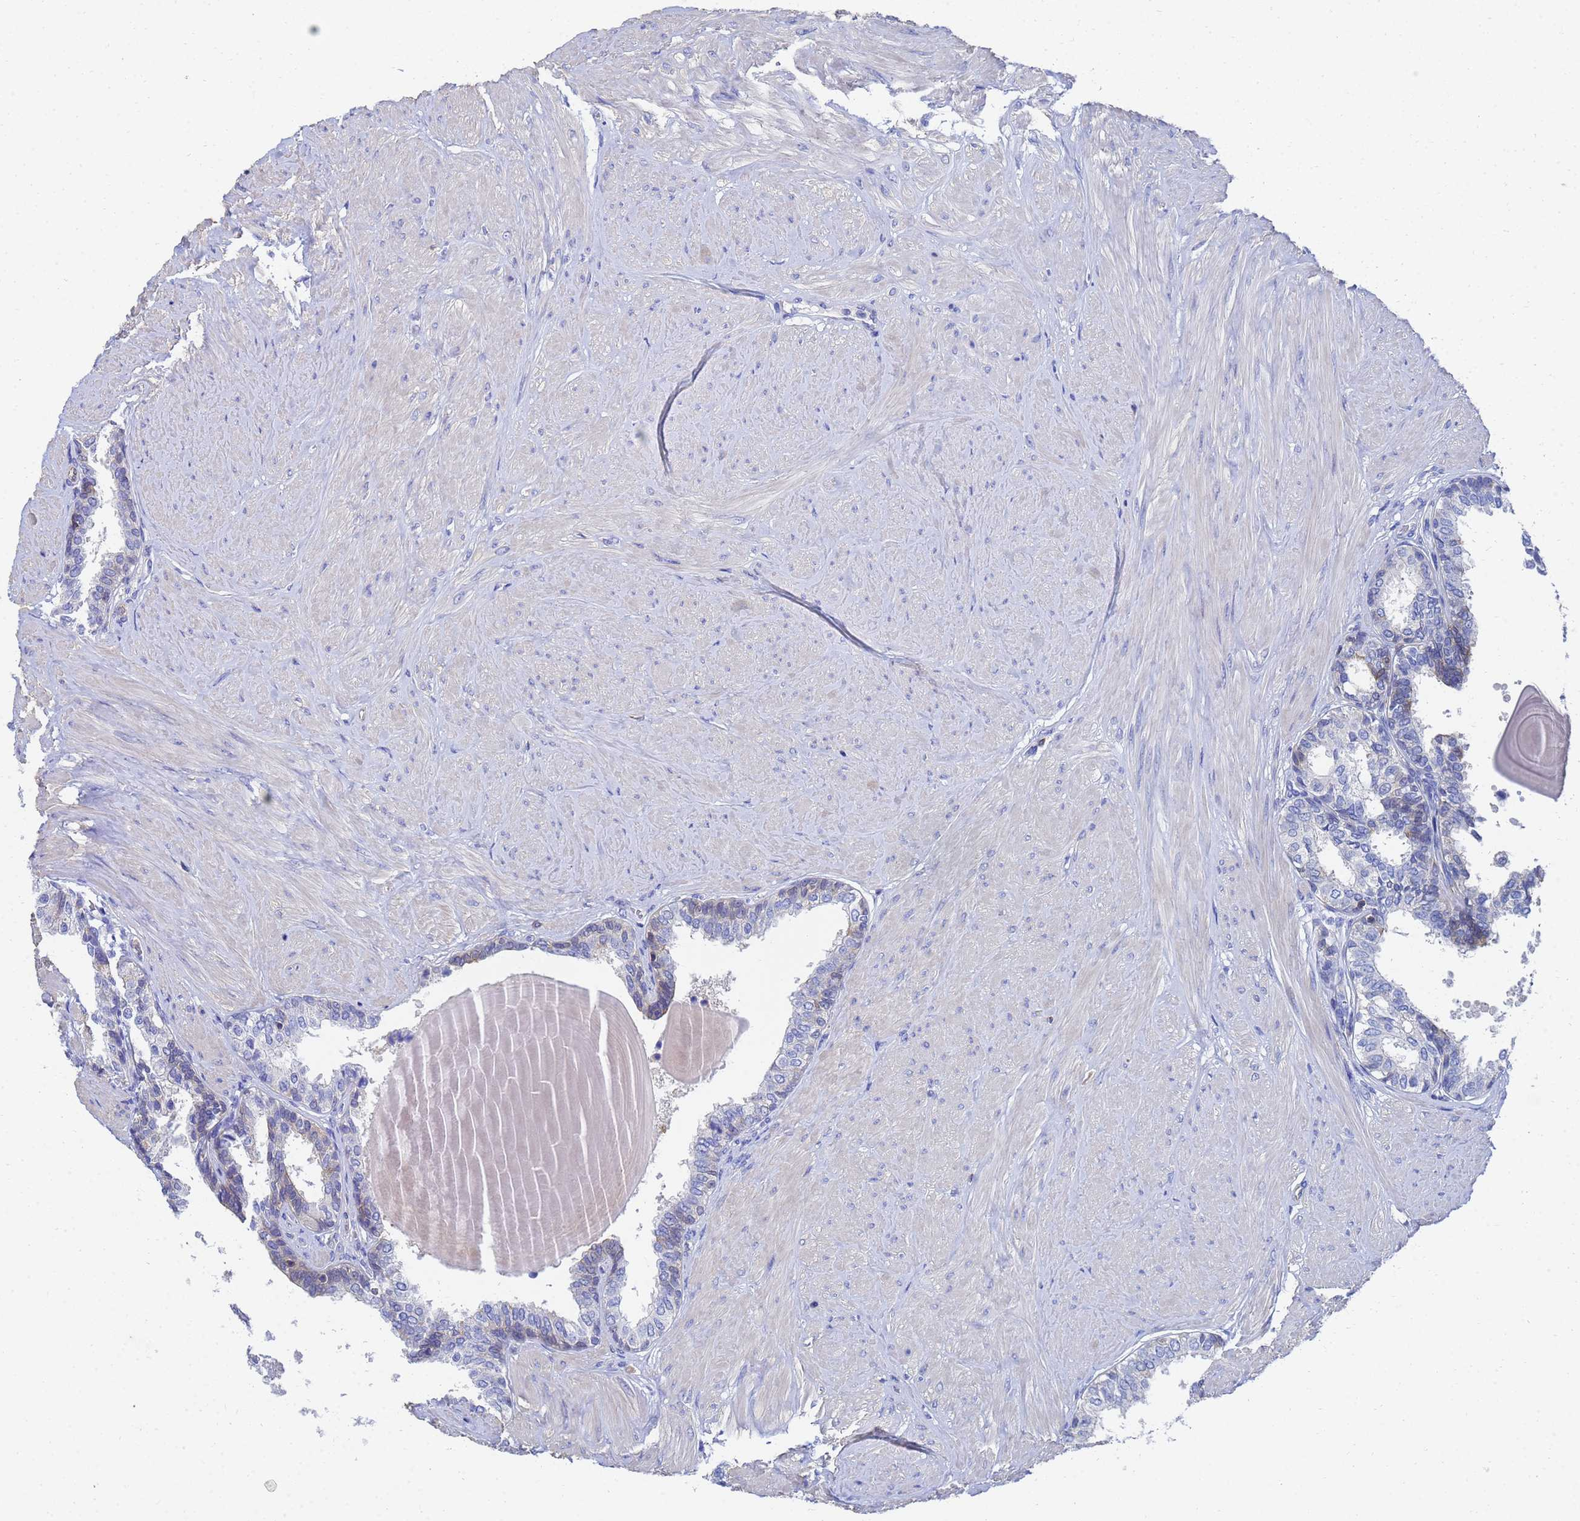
{"staining": {"intensity": "weak", "quantity": "<25%", "location": "cytoplasmic/membranous"}, "tissue": "prostate", "cell_type": "Glandular cells", "image_type": "normal", "snomed": [{"axis": "morphology", "description": "Normal tissue, NOS"}, {"axis": "topography", "description": "Prostate"}], "caption": "High magnification brightfield microscopy of unremarkable prostate stained with DAB (3,3'-diaminobenzidine) (brown) and counterstained with hematoxylin (blue): glandular cells show no significant expression.", "gene": "GCHFR", "patient": {"sex": "male", "age": 48}}